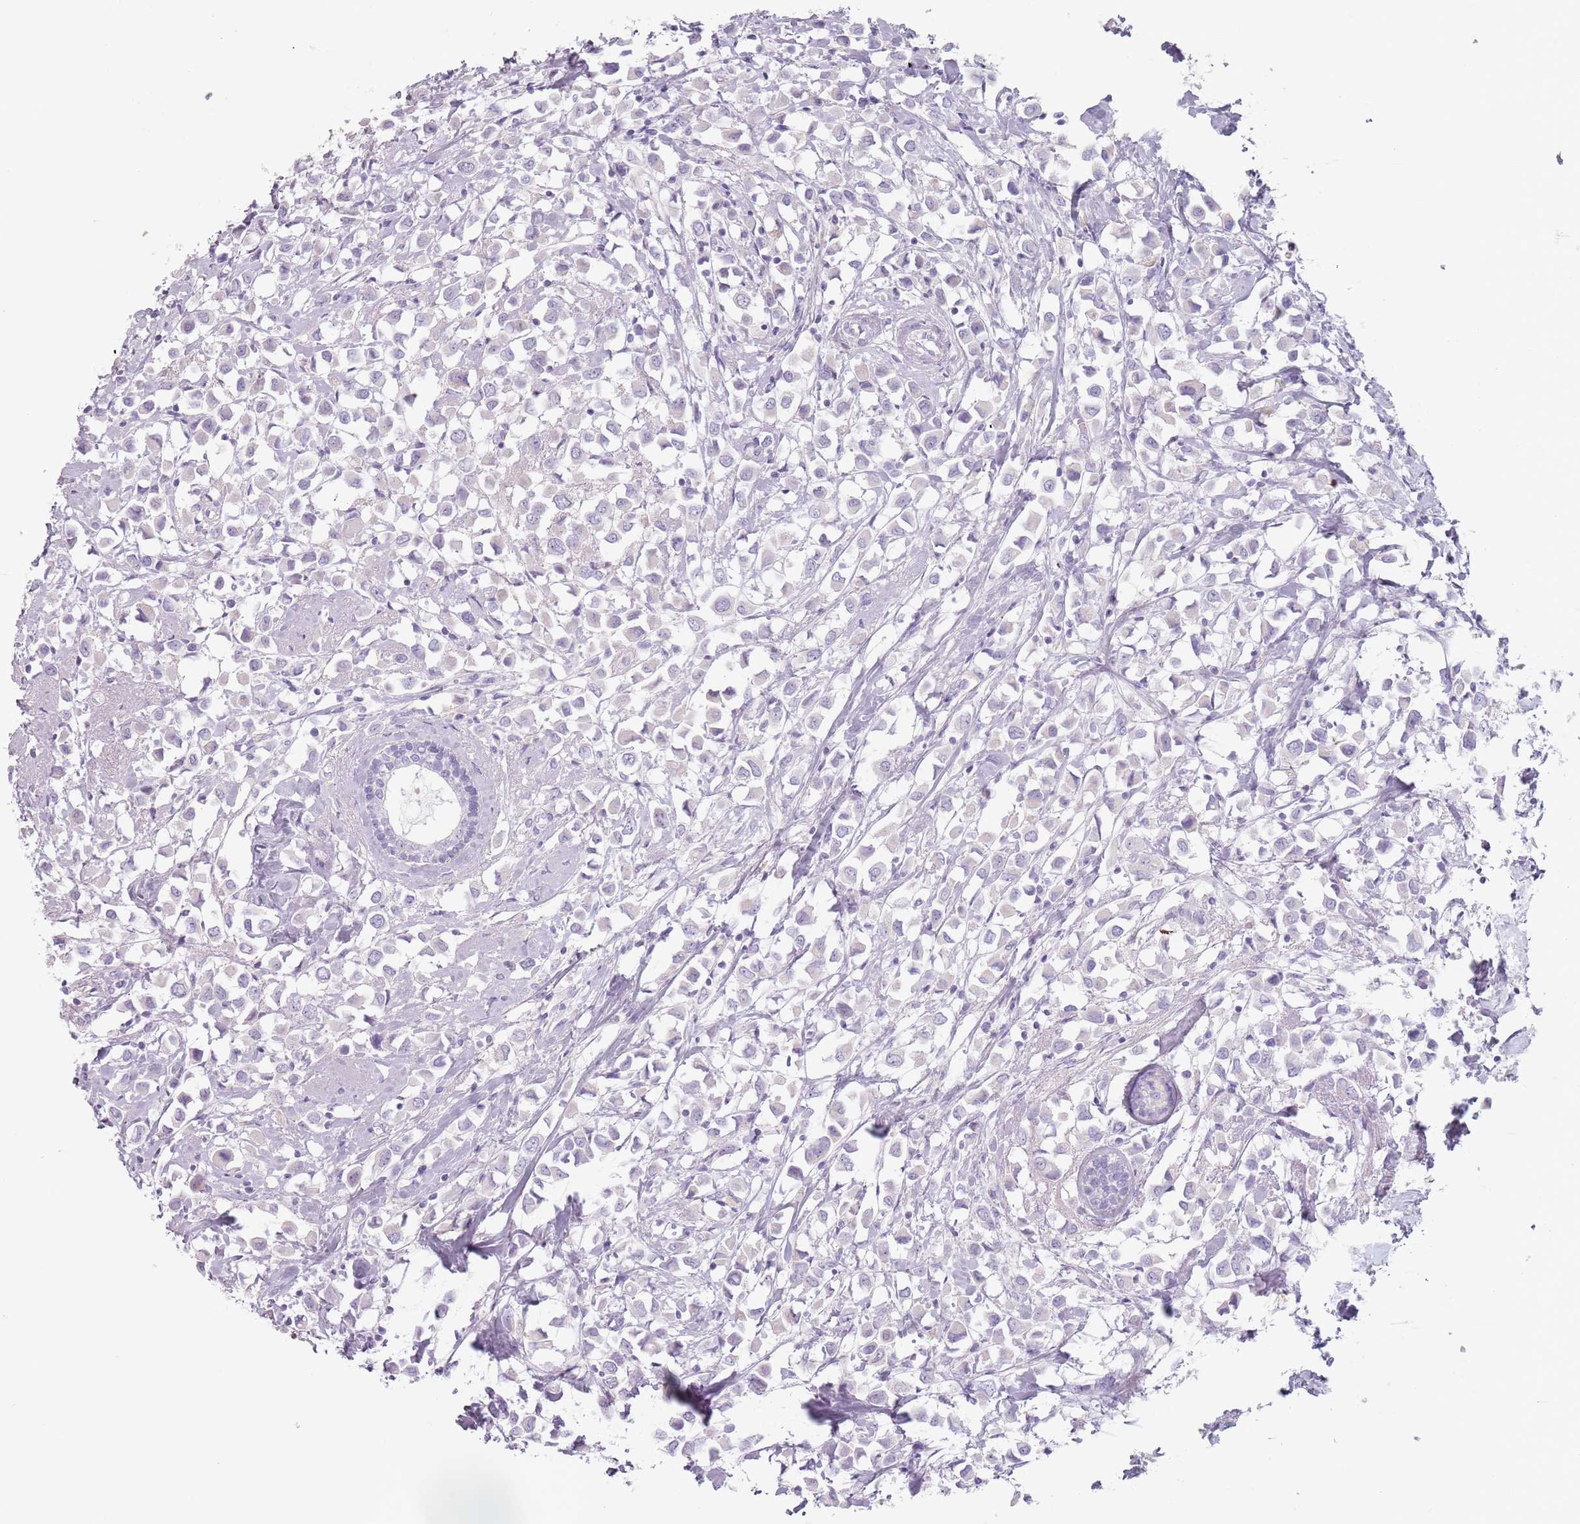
{"staining": {"intensity": "negative", "quantity": "none", "location": "none"}, "tissue": "breast cancer", "cell_type": "Tumor cells", "image_type": "cancer", "snomed": [{"axis": "morphology", "description": "Duct carcinoma"}, {"axis": "topography", "description": "Breast"}], "caption": "DAB immunohistochemical staining of human breast cancer (infiltrating ductal carcinoma) shows no significant expression in tumor cells.", "gene": "ZNF584", "patient": {"sex": "female", "age": 61}}